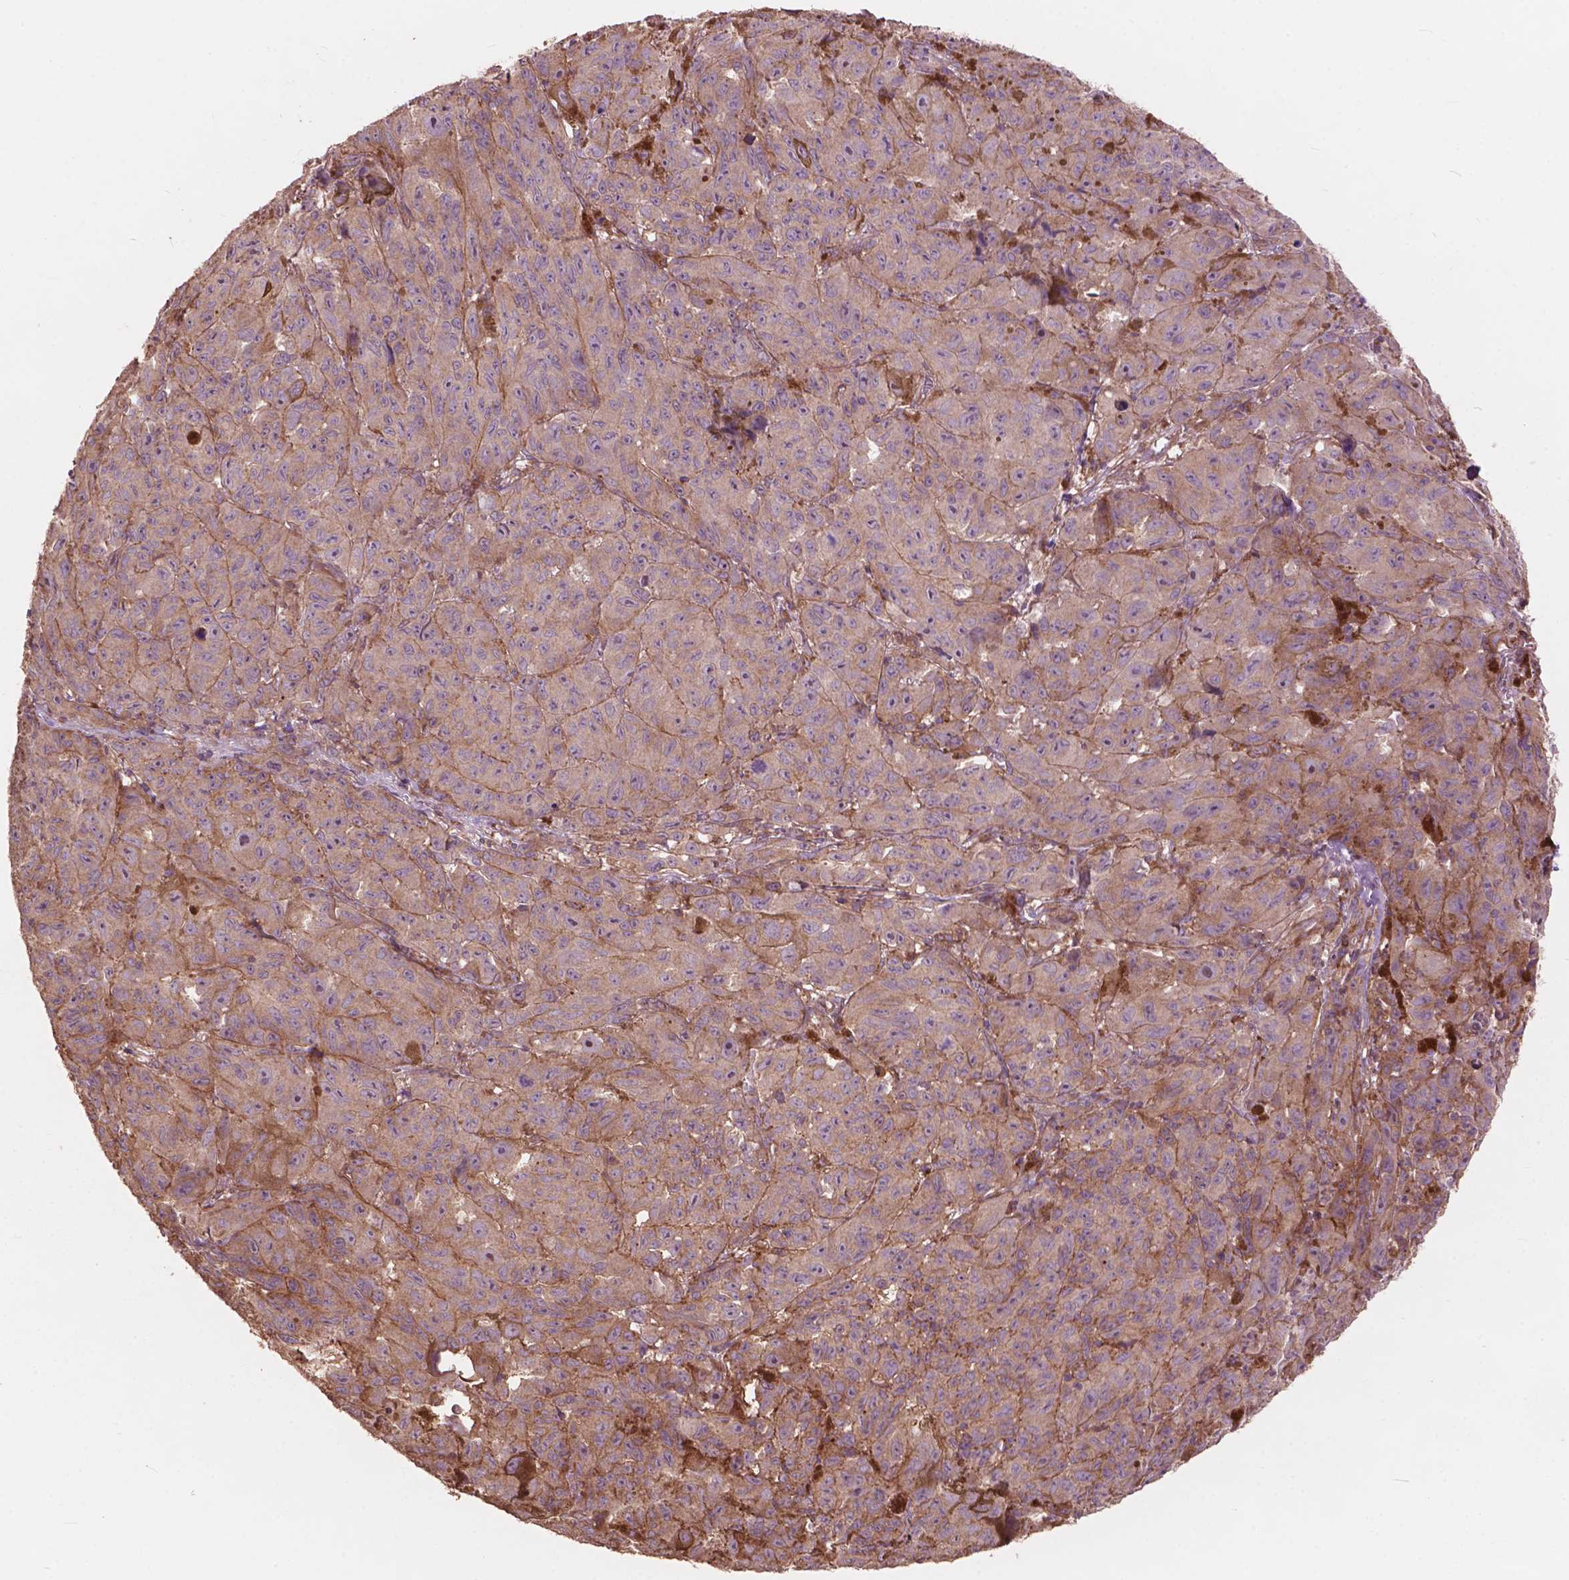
{"staining": {"intensity": "weak", "quantity": "<25%", "location": "cytoplasmic/membranous"}, "tissue": "melanoma", "cell_type": "Tumor cells", "image_type": "cancer", "snomed": [{"axis": "morphology", "description": "Malignant melanoma, NOS"}, {"axis": "topography", "description": "Vulva, labia, clitoris and Bartholin´s gland, NO"}], "caption": "Immunohistochemistry image of human malignant melanoma stained for a protein (brown), which demonstrates no positivity in tumor cells.", "gene": "FNIP1", "patient": {"sex": "female", "age": 75}}